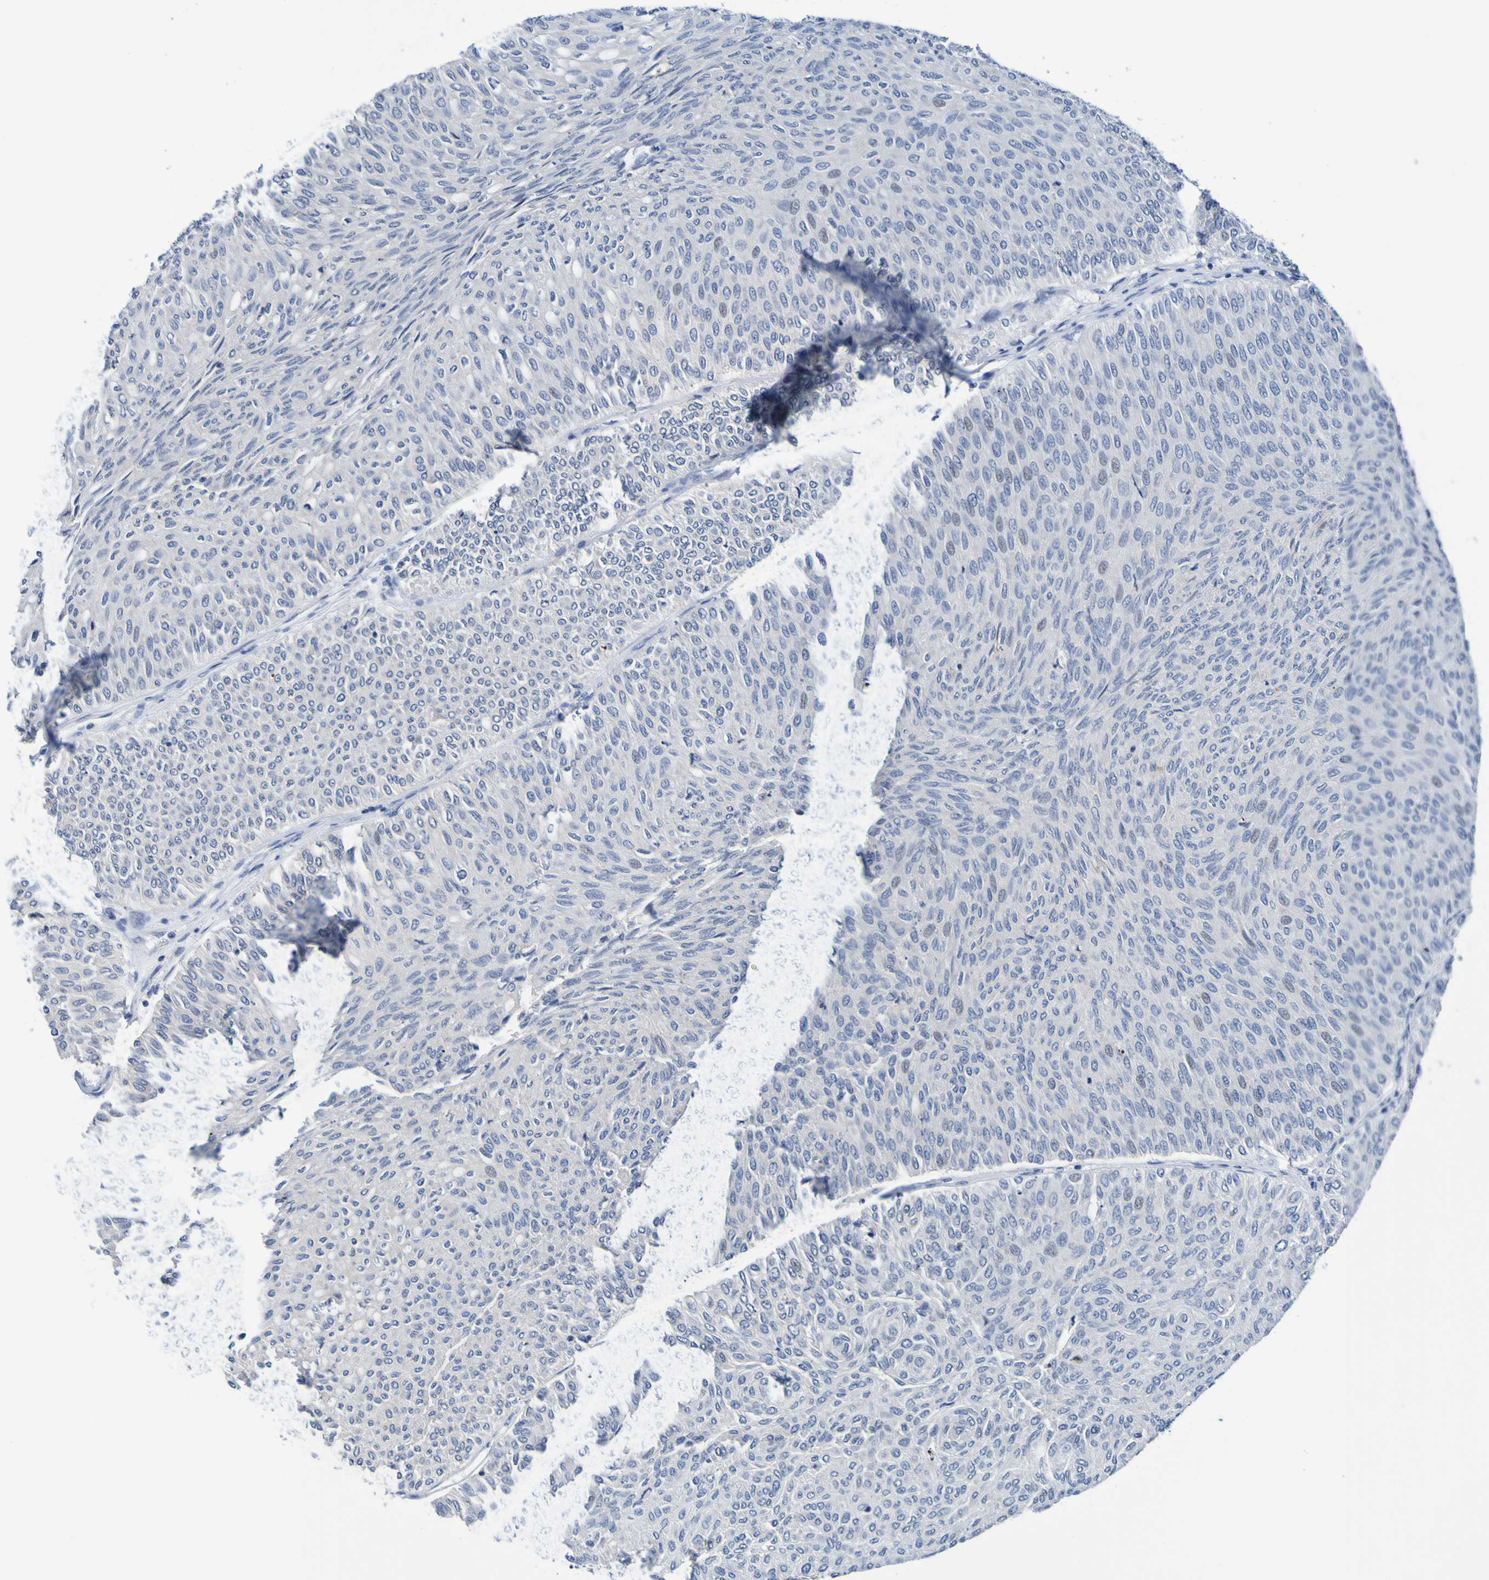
{"staining": {"intensity": "negative", "quantity": "none", "location": "none"}, "tissue": "urothelial cancer", "cell_type": "Tumor cells", "image_type": "cancer", "snomed": [{"axis": "morphology", "description": "Urothelial carcinoma, Low grade"}, {"axis": "topography", "description": "Urinary bladder"}], "caption": "The image displays no staining of tumor cells in urothelial cancer.", "gene": "VMA21", "patient": {"sex": "male", "age": 78}}